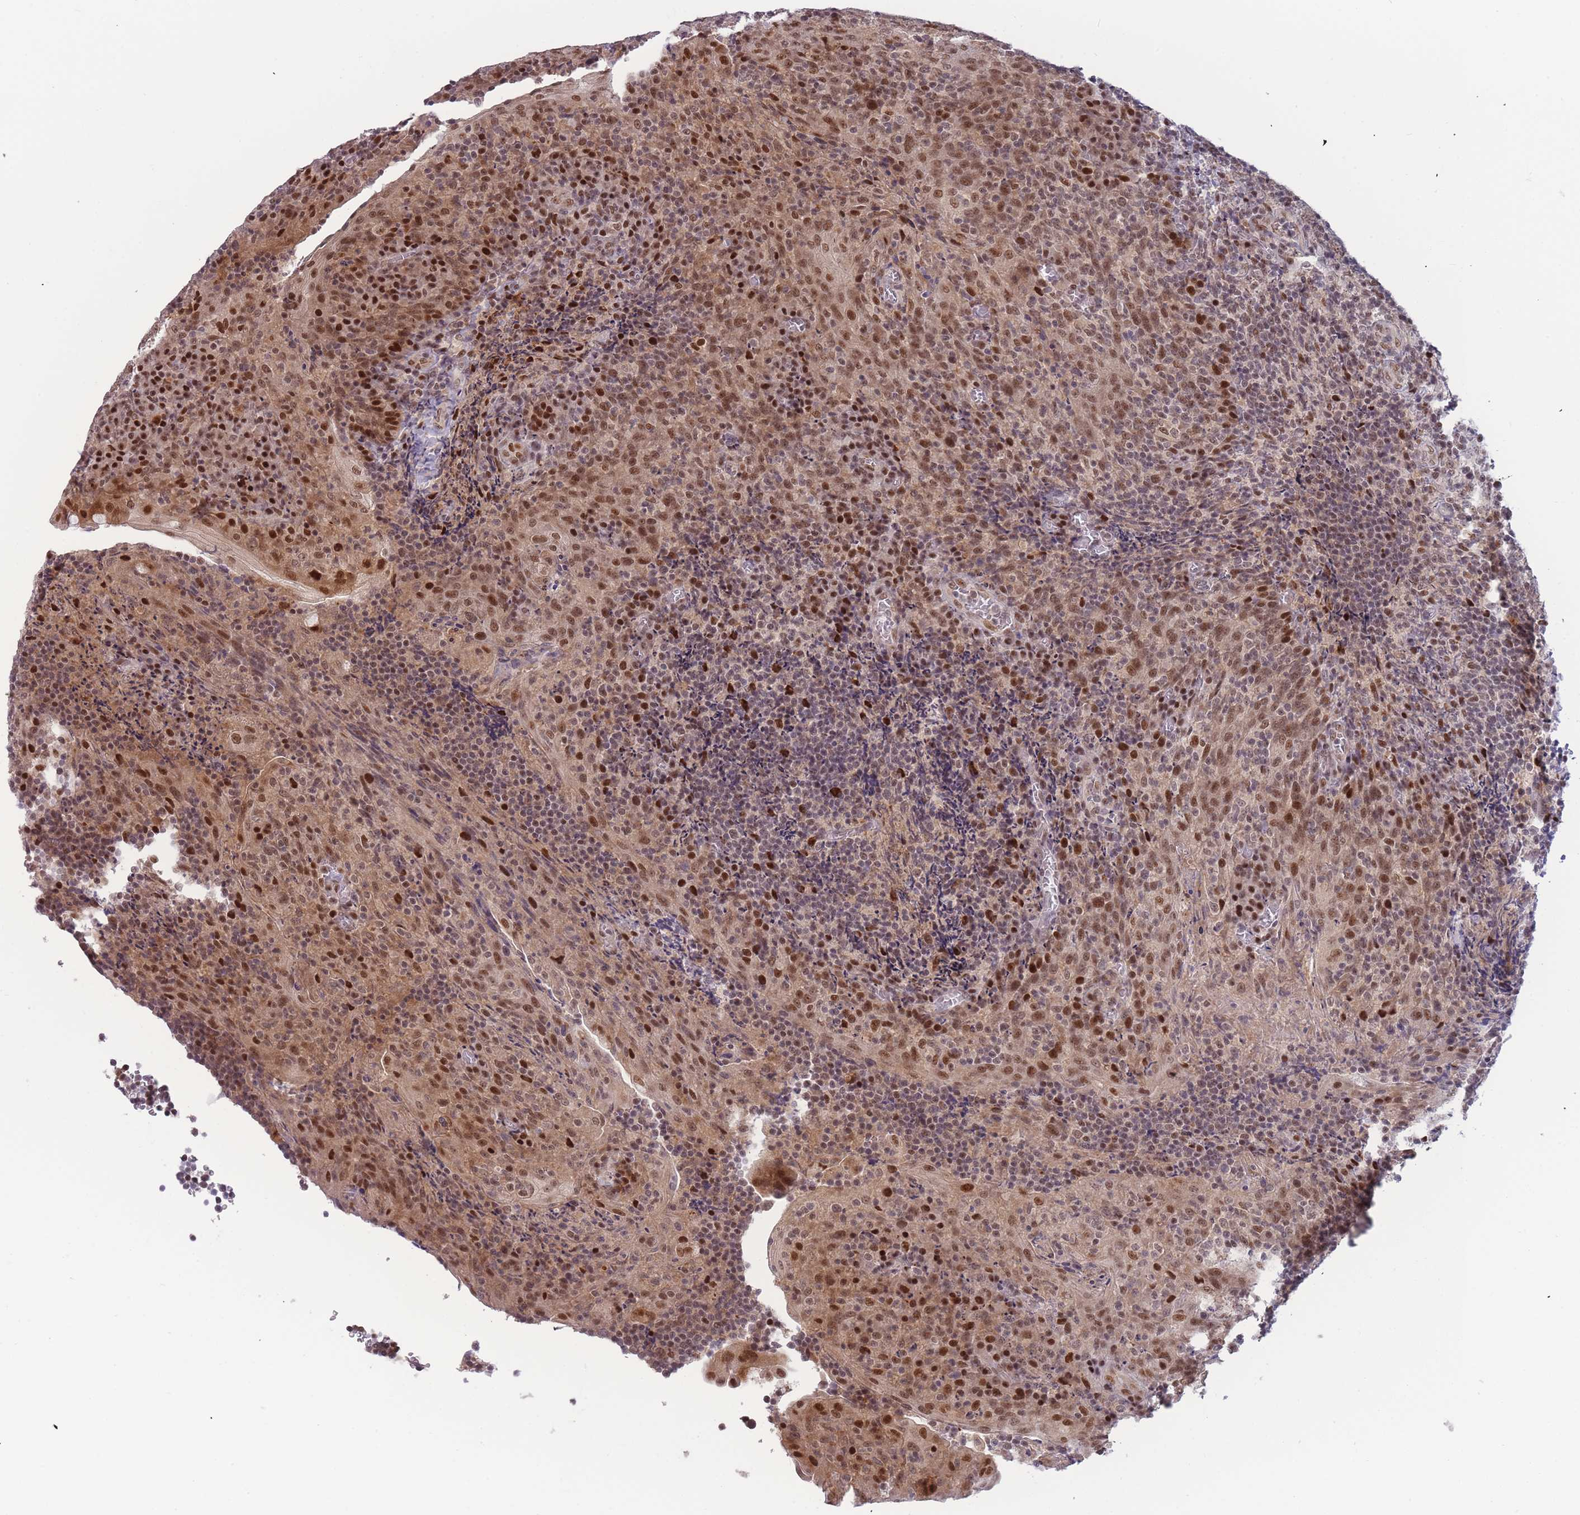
{"staining": {"intensity": "moderate", "quantity": "25%-75%", "location": "nuclear"}, "tissue": "tonsil", "cell_type": "Germinal center cells", "image_type": "normal", "snomed": [{"axis": "morphology", "description": "Normal tissue, NOS"}, {"axis": "topography", "description": "Tonsil"}], "caption": "Immunohistochemical staining of benign tonsil exhibits medium levels of moderate nuclear expression in about 25%-75% of germinal center cells. (DAB IHC, brown staining for protein, blue staining for nuclei).", "gene": "DEAF1", "patient": {"sex": "male", "age": 17}}